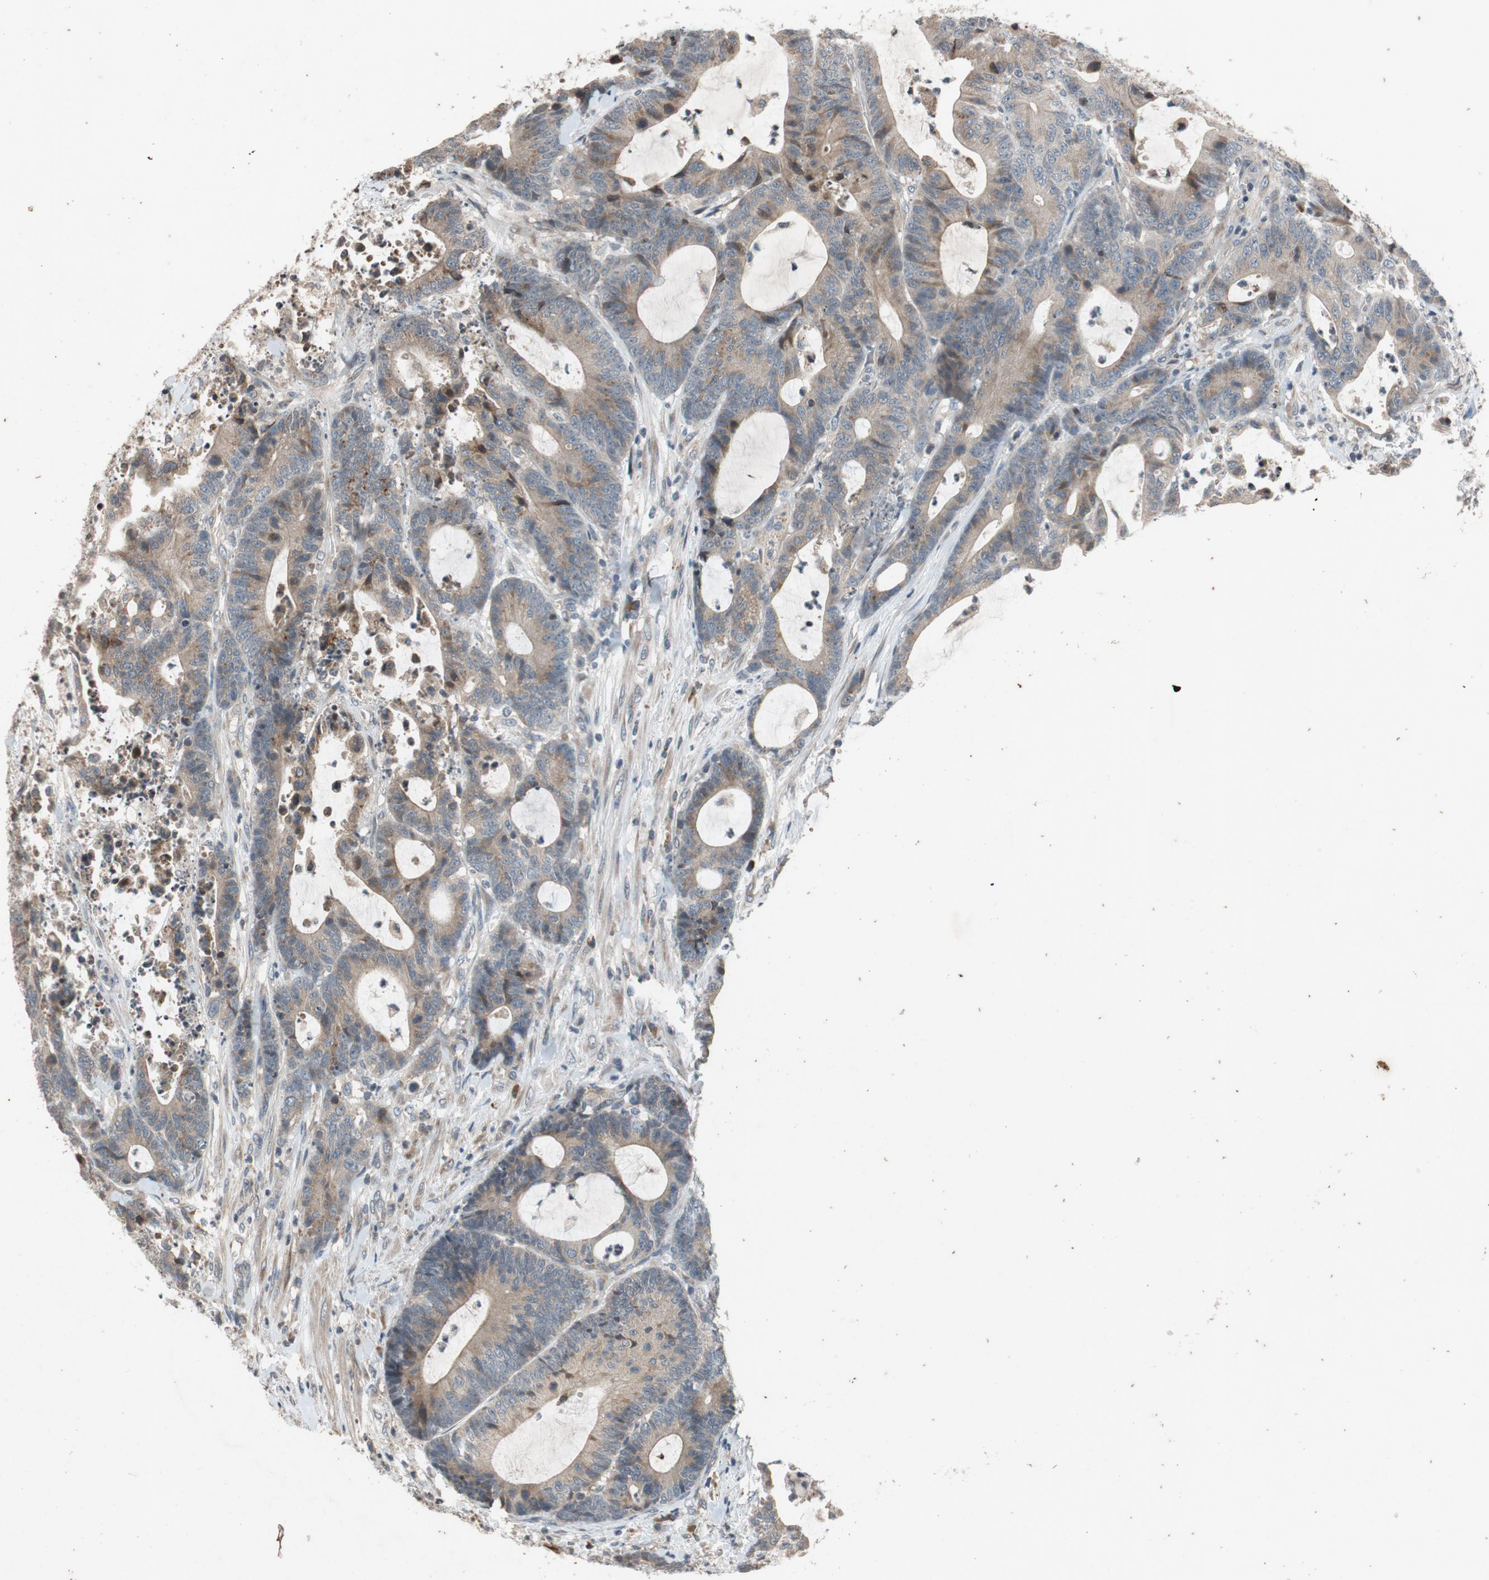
{"staining": {"intensity": "weak", "quantity": ">75%", "location": "cytoplasmic/membranous"}, "tissue": "colorectal cancer", "cell_type": "Tumor cells", "image_type": "cancer", "snomed": [{"axis": "morphology", "description": "Adenocarcinoma, NOS"}, {"axis": "topography", "description": "Colon"}], "caption": "Colorectal cancer tissue displays weak cytoplasmic/membranous expression in about >75% of tumor cells, visualized by immunohistochemistry.", "gene": "ATP2C1", "patient": {"sex": "female", "age": 84}}